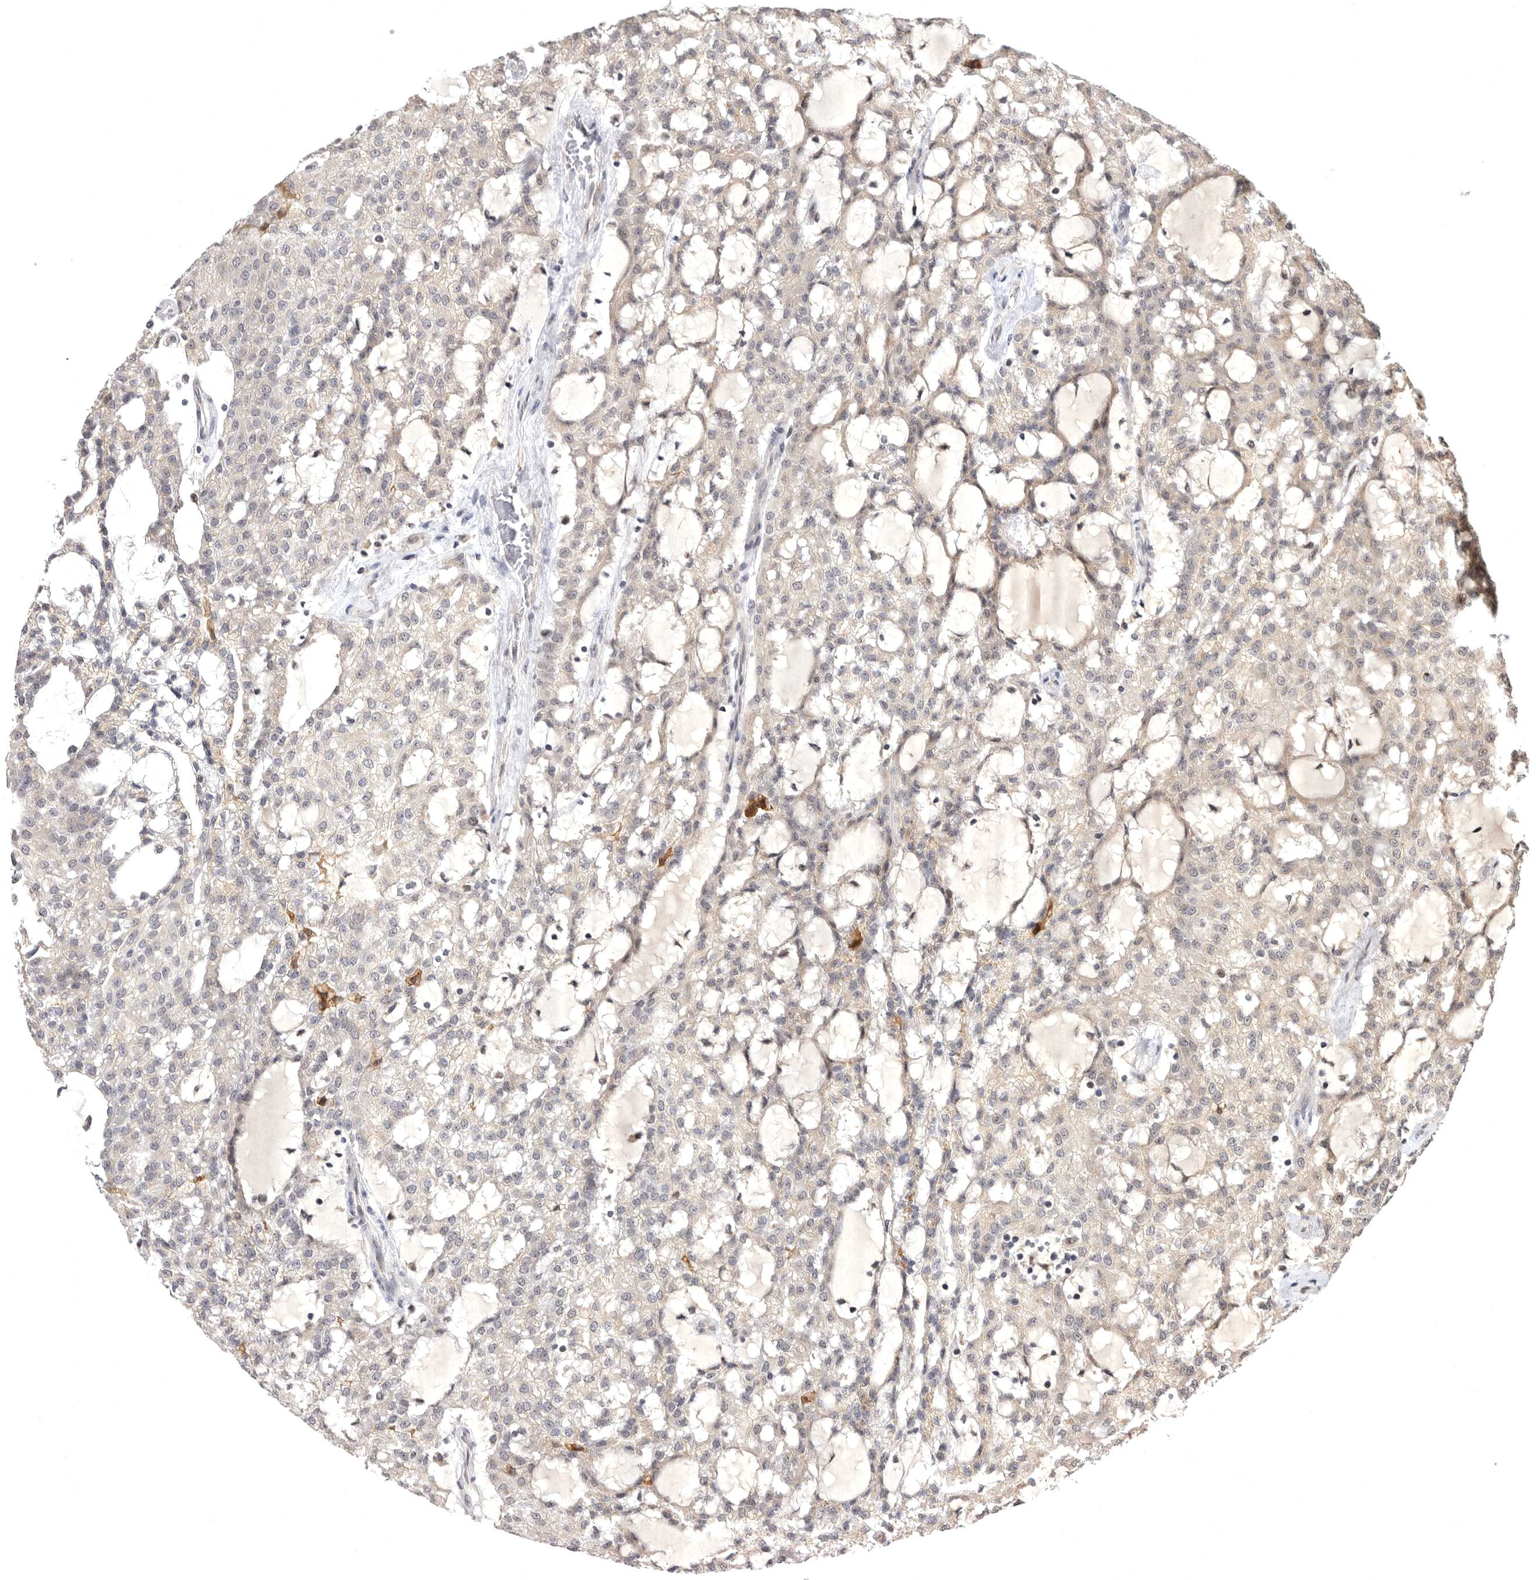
{"staining": {"intensity": "negative", "quantity": "none", "location": "none"}, "tissue": "renal cancer", "cell_type": "Tumor cells", "image_type": "cancer", "snomed": [{"axis": "morphology", "description": "Adenocarcinoma, NOS"}, {"axis": "topography", "description": "Kidney"}], "caption": "Adenocarcinoma (renal) stained for a protein using immunohistochemistry (IHC) demonstrates no positivity tumor cells.", "gene": "MAN2A1", "patient": {"sex": "male", "age": 63}}